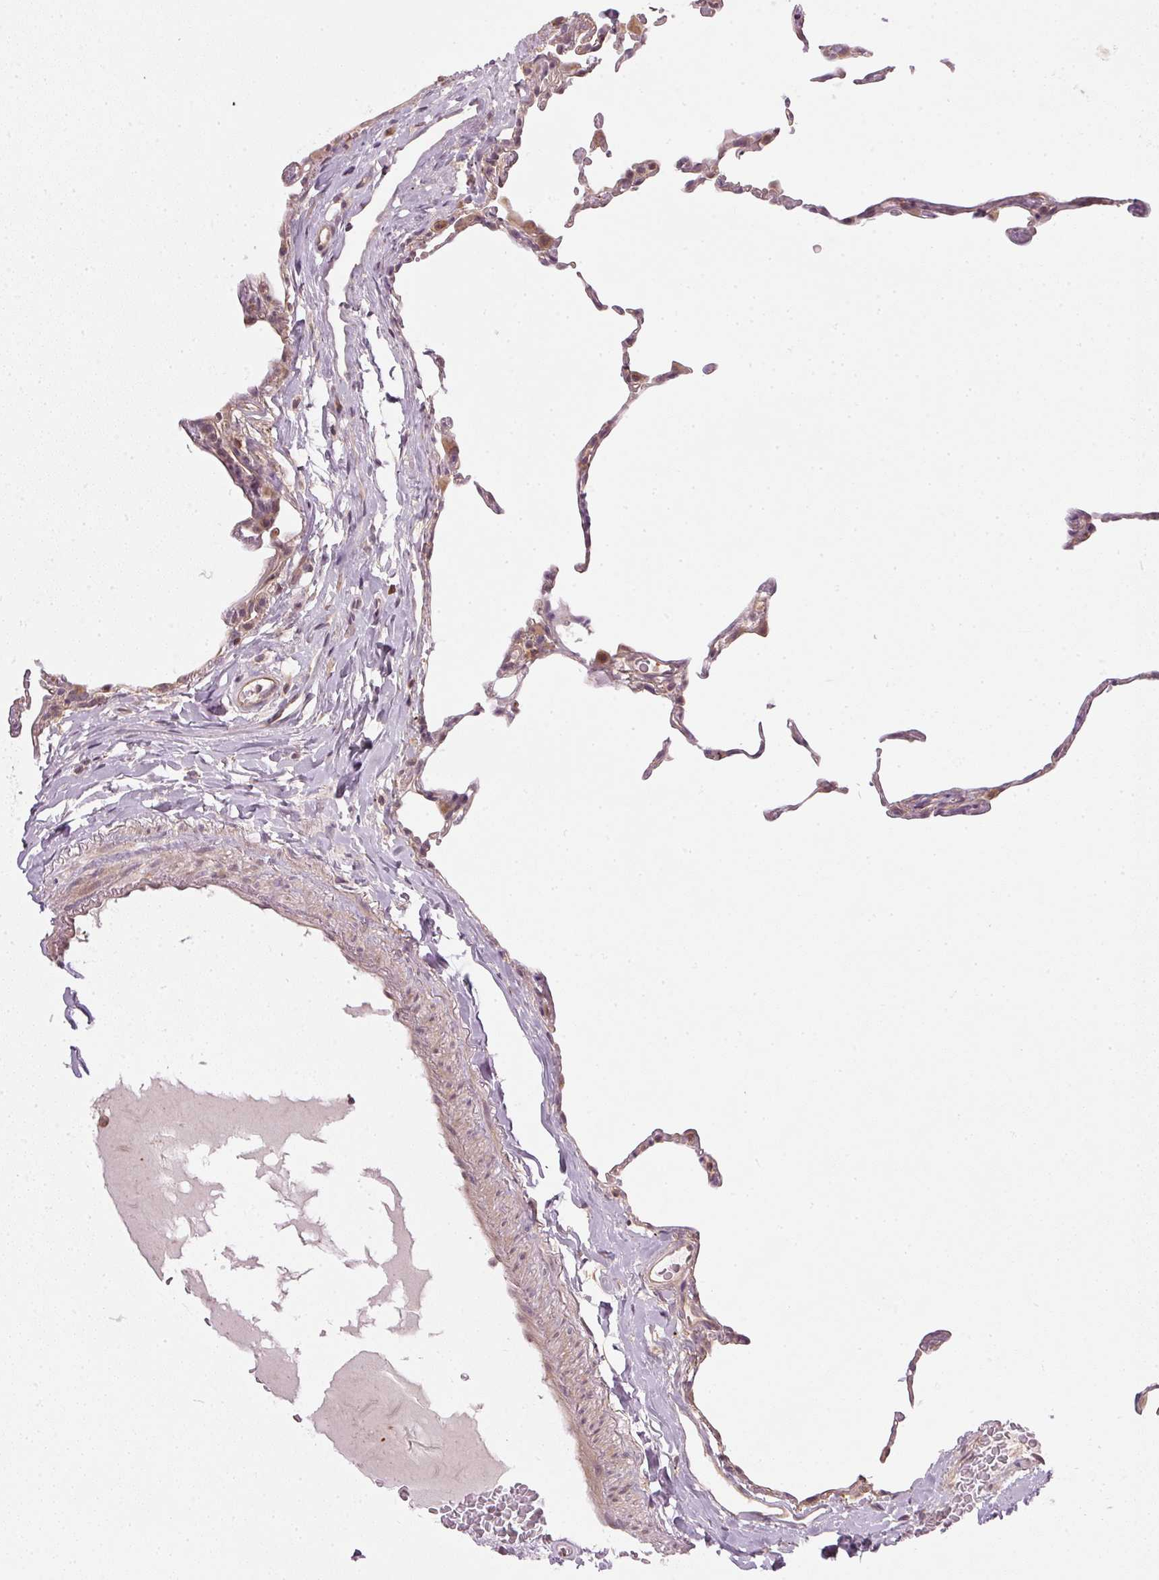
{"staining": {"intensity": "weak", "quantity": "<25%", "location": "cytoplasmic/membranous"}, "tissue": "lung", "cell_type": "Alveolar cells", "image_type": "normal", "snomed": [{"axis": "morphology", "description": "Normal tissue, NOS"}, {"axis": "topography", "description": "Lung"}], "caption": "The micrograph shows no significant staining in alveolar cells of lung.", "gene": "NADK2", "patient": {"sex": "female", "age": 57}}